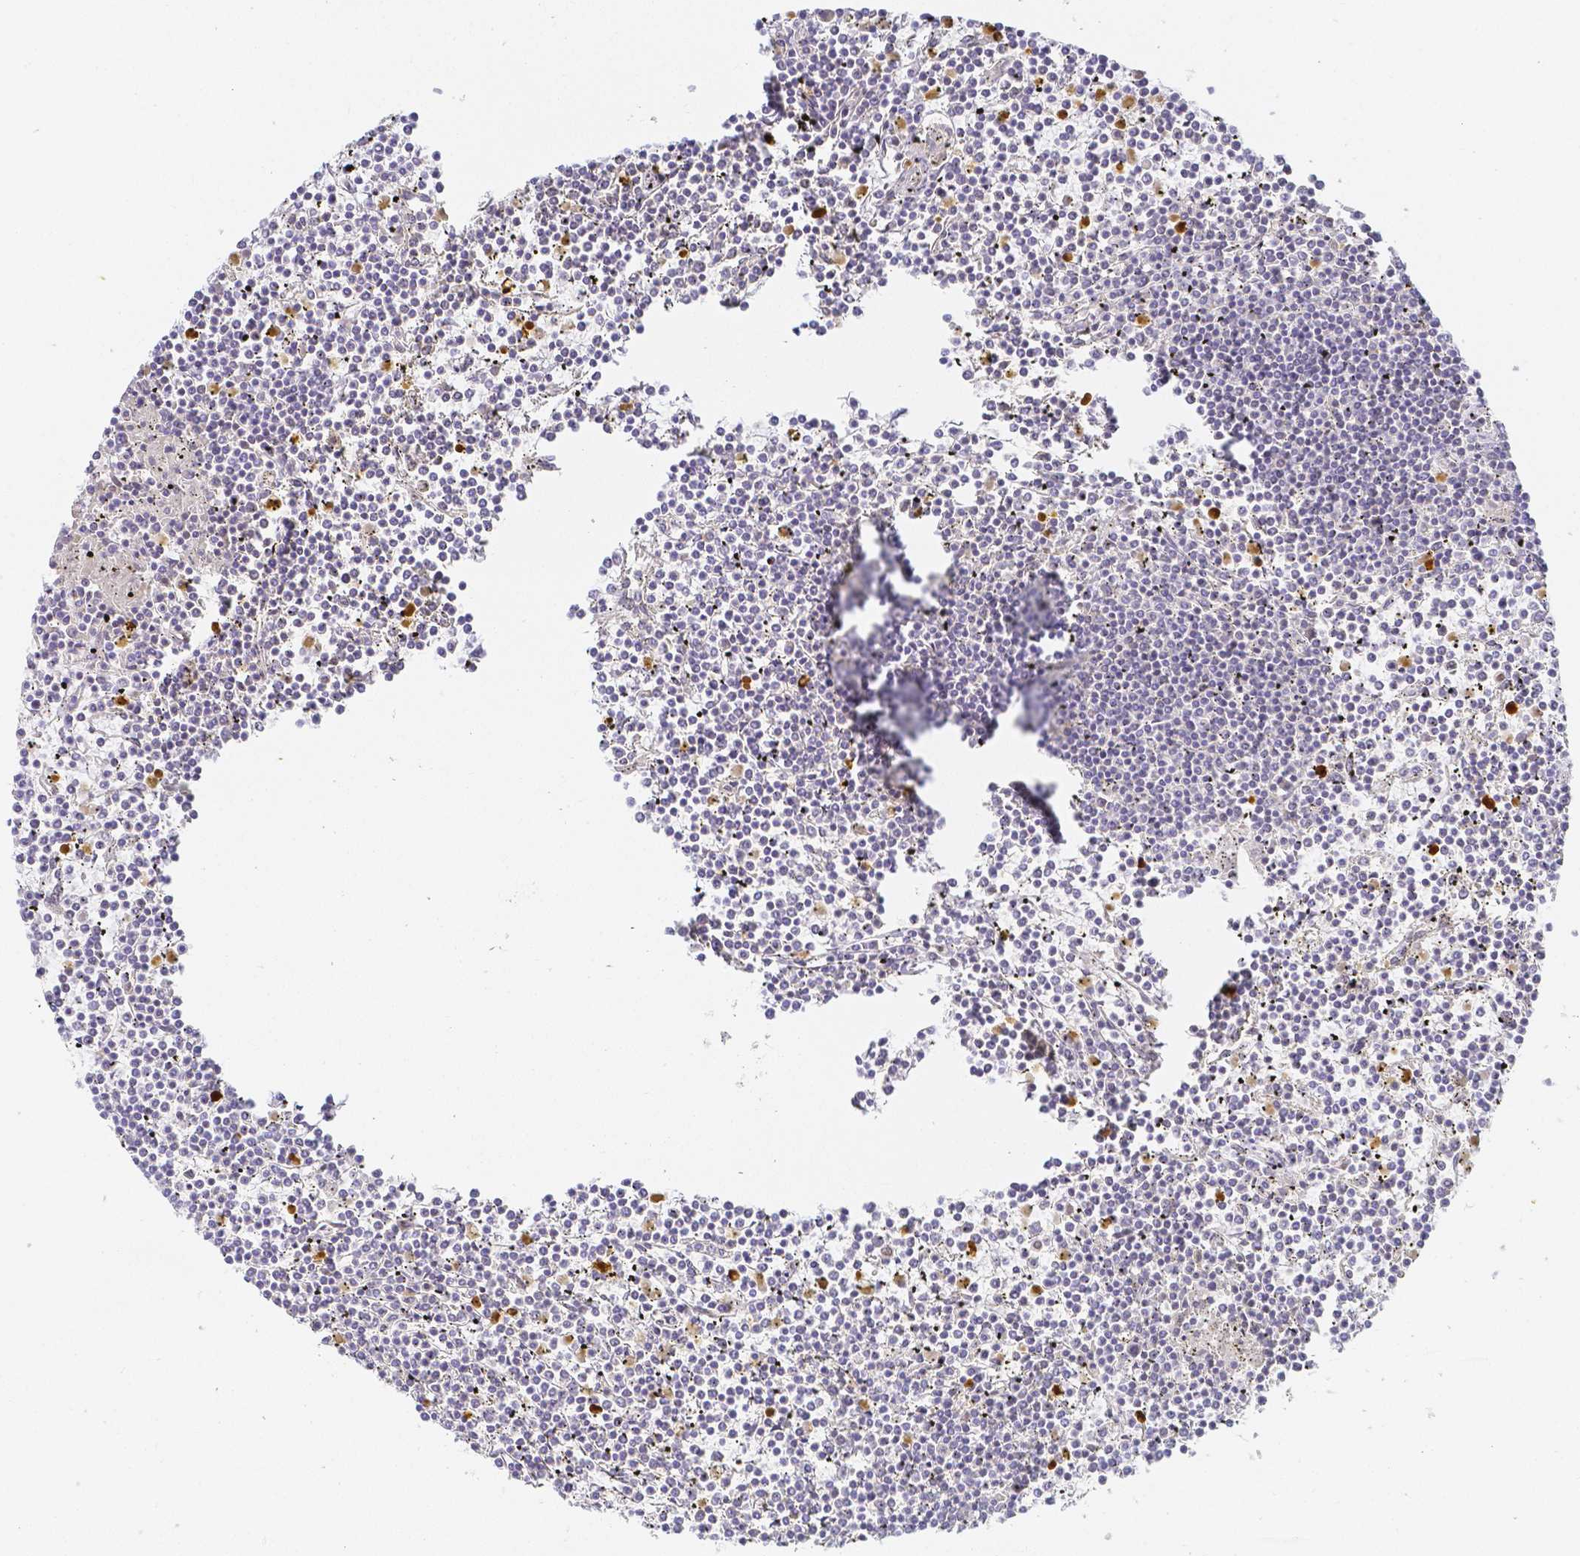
{"staining": {"intensity": "negative", "quantity": "none", "location": "none"}, "tissue": "lymphoma", "cell_type": "Tumor cells", "image_type": "cancer", "snomed": [{"axis": "morphology", "description": "Malignant lymphoma, non-Hodgkin's type, Low grade"}, {"axis": "topography", "description": "Spleen"}], "caption": "This is an immunohistochemistry (IHC) photomicrograph of human lymphoma. There is no positivity in tumor cells.", "gene": "KCNH1", "patient": {"sex": "female", "age": 19}}